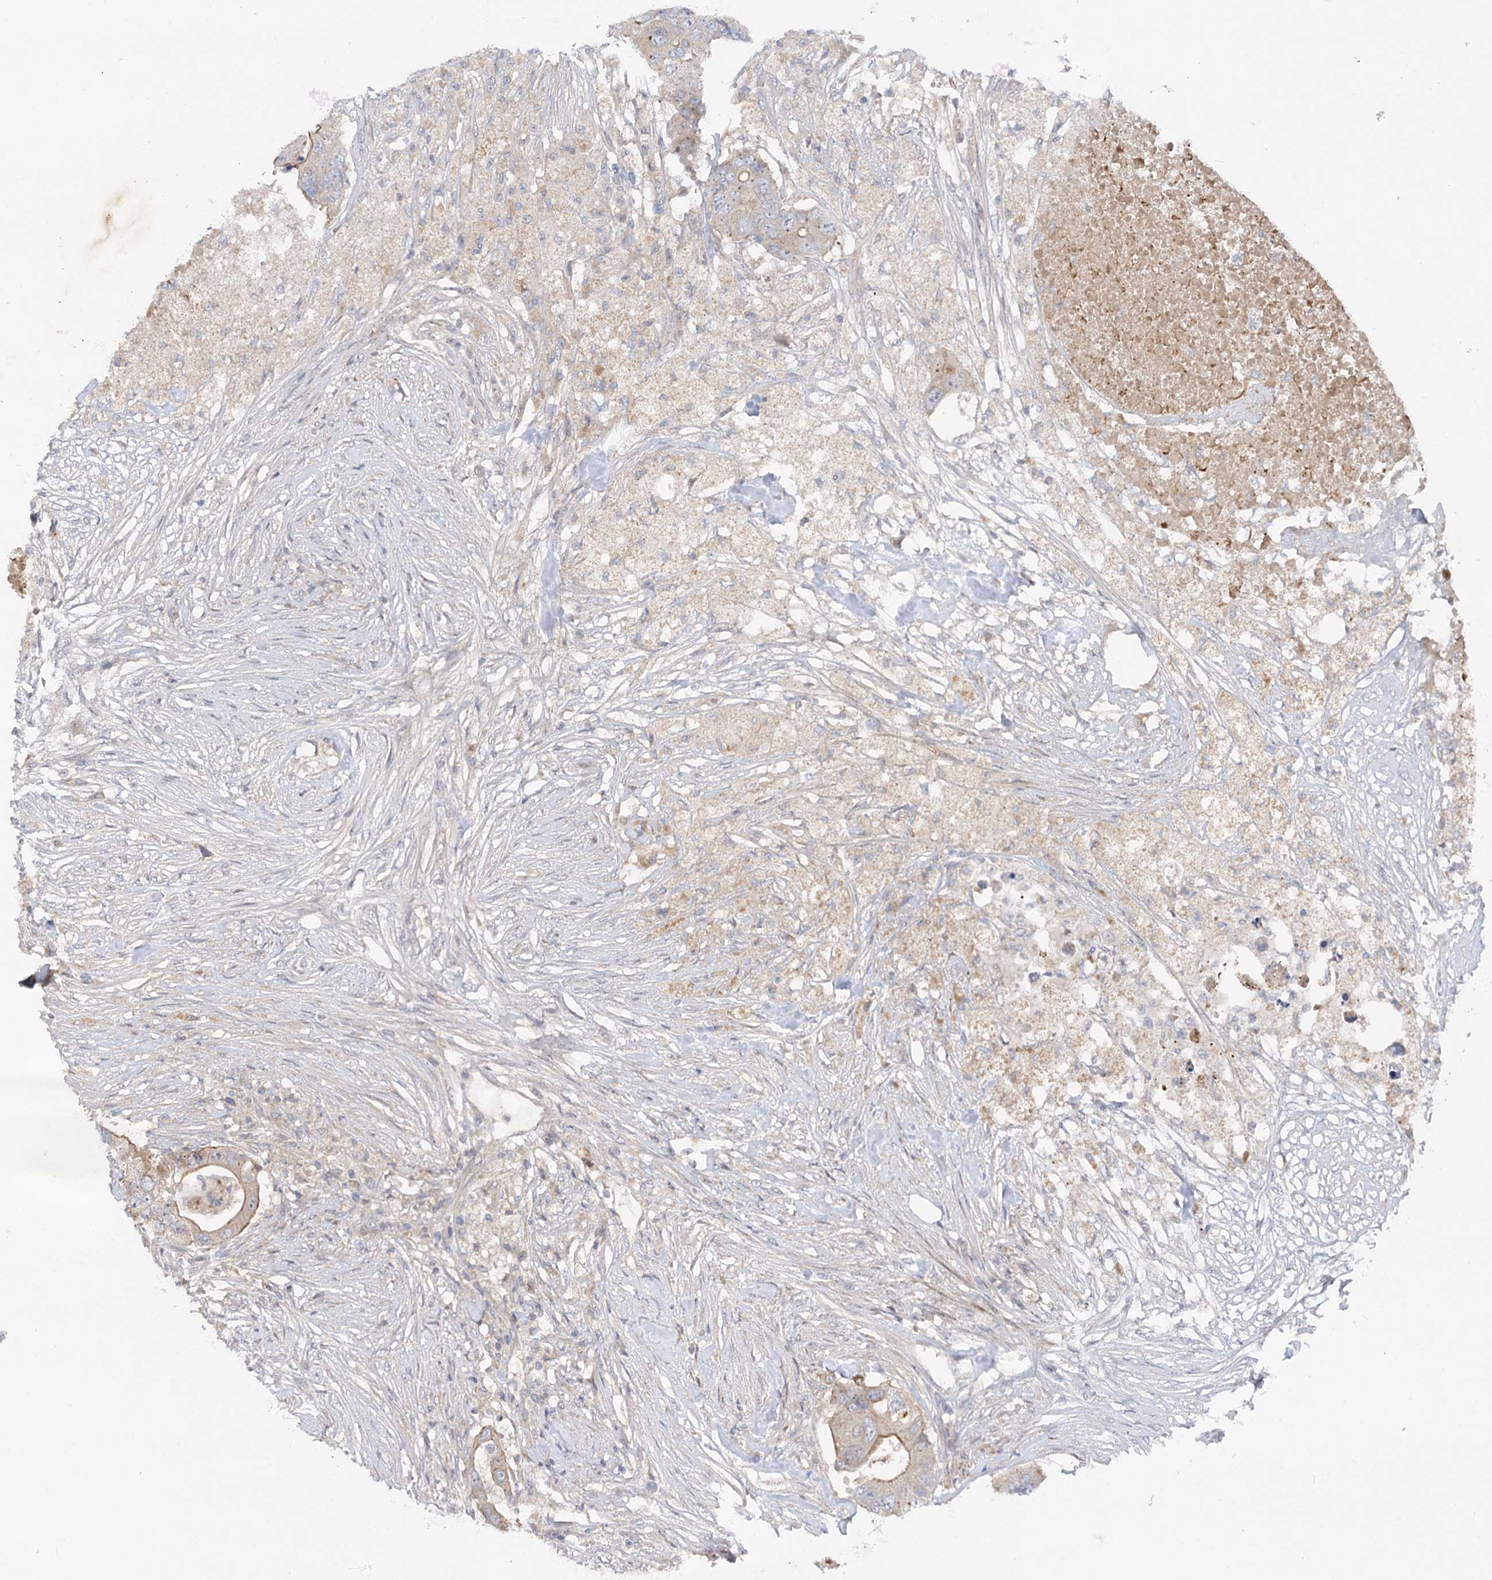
{"staining": {"intensity": "moderate", "quantity": "<25%", "location": "cytoplasmic/membranous"}, "tissue": "colorectal cancer", "cell_type": "Tumor cells", "image_type": "cancer", "snomed": [{"axis": "morphology", "description": "Adenocarcinoma, NOS"}, {"axis": "topography", "description": "Colon"}], "caption": "This is an image of immunohistochemistry (IHC) staining of colorectal cancer, which shows moderate staining in the cytoplasmic/membranous of tumor cells.", "gene": "FGF19", "patient": {"sex": "male", "age": 71}}